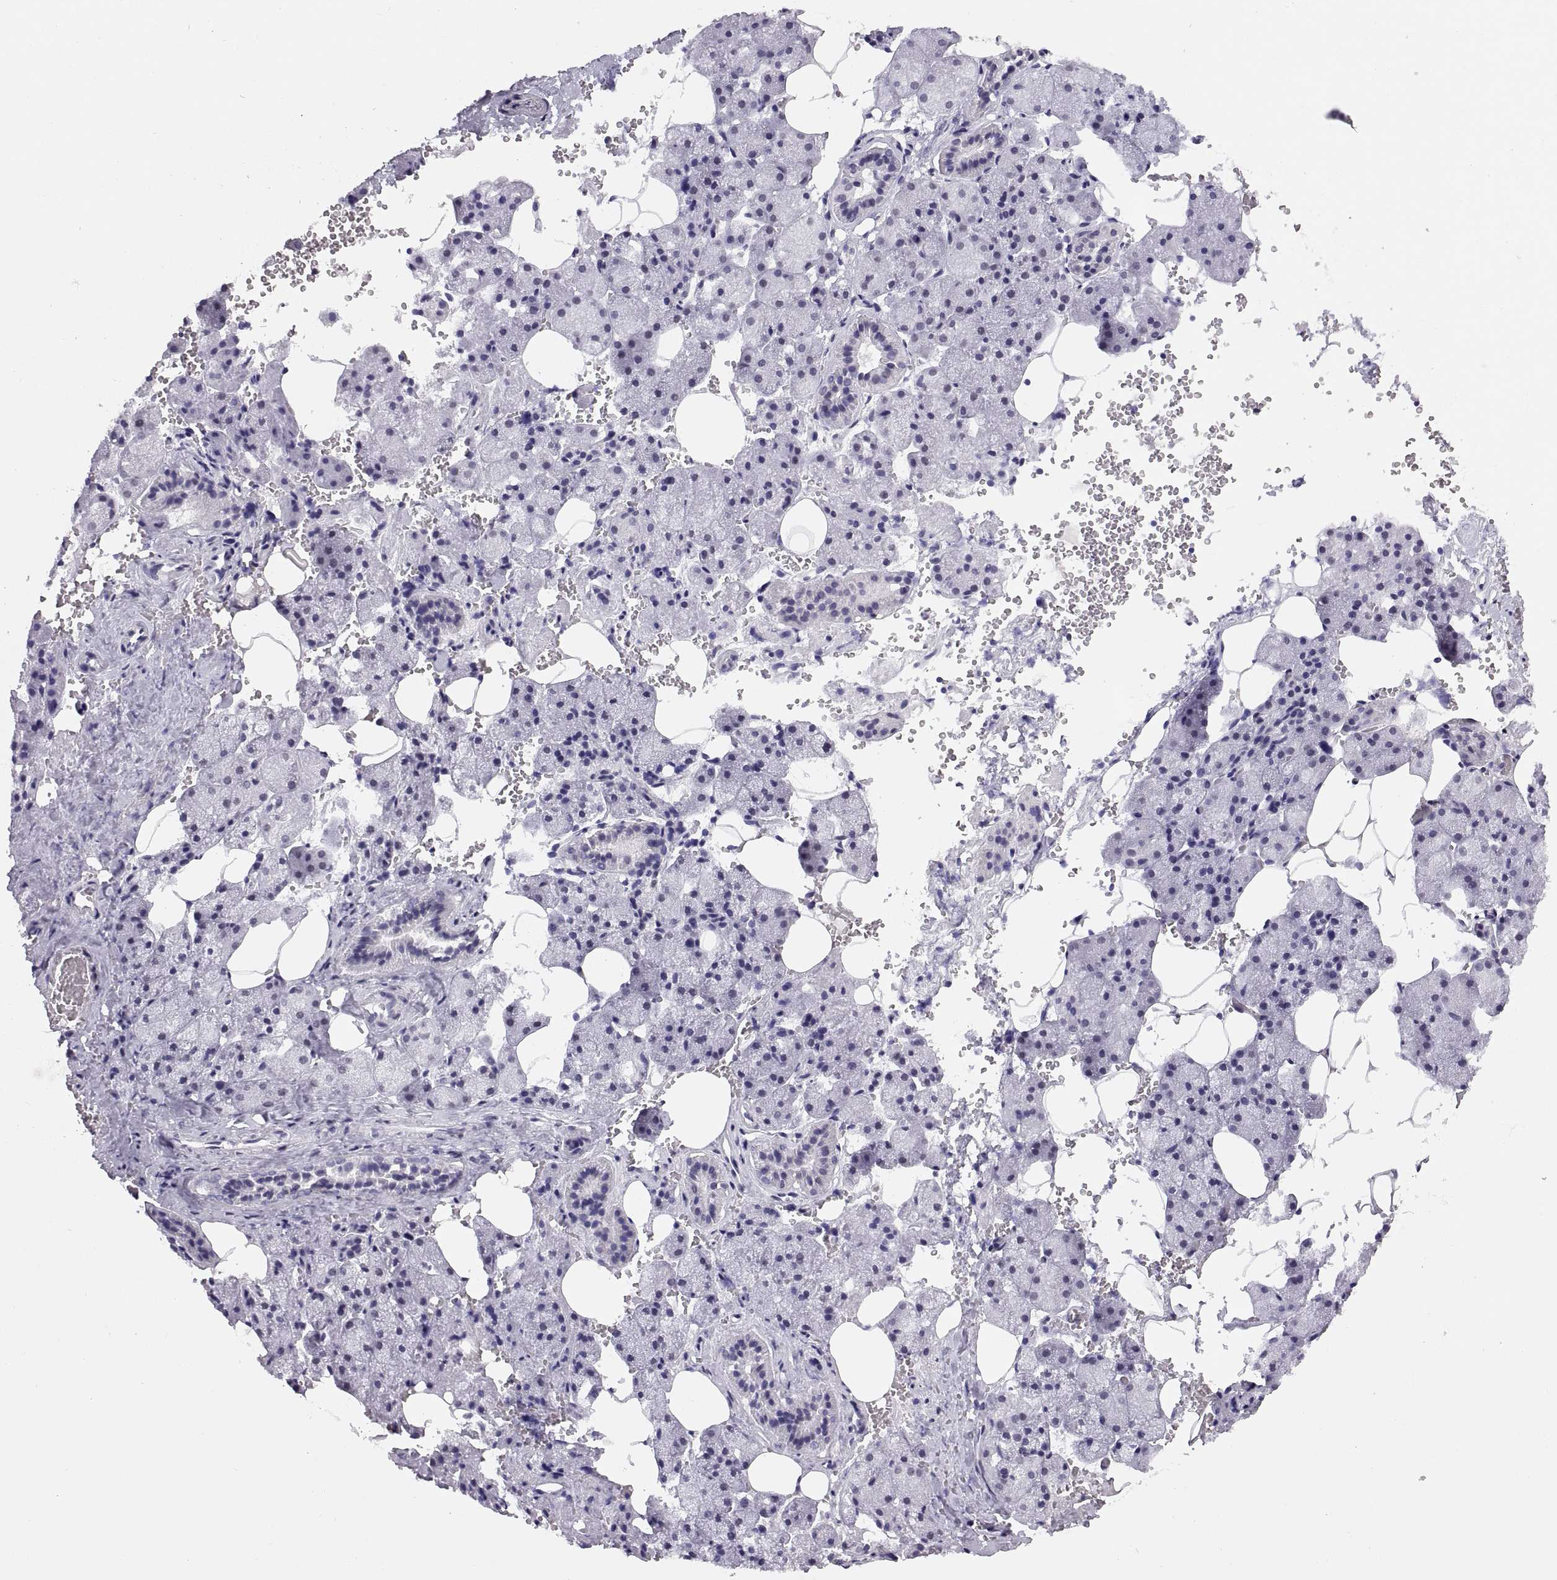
{"staining": {"intensity": "negative", "quantity": "none", "location": "none"}, "tissue": "salivary gland", "cell_type": "Glandular cells", "image_type": "normal", "snomed": [{"axis": "morphology", "description": "Normal tissue, NOS"}, {"axis": "topography", "description": "Salivary gland"}], "caption": "Glandular cells show no significant positivity in normal salivary gland.", "gene": "CARTPT", "patient": {"sex": "male", "age": 38}}